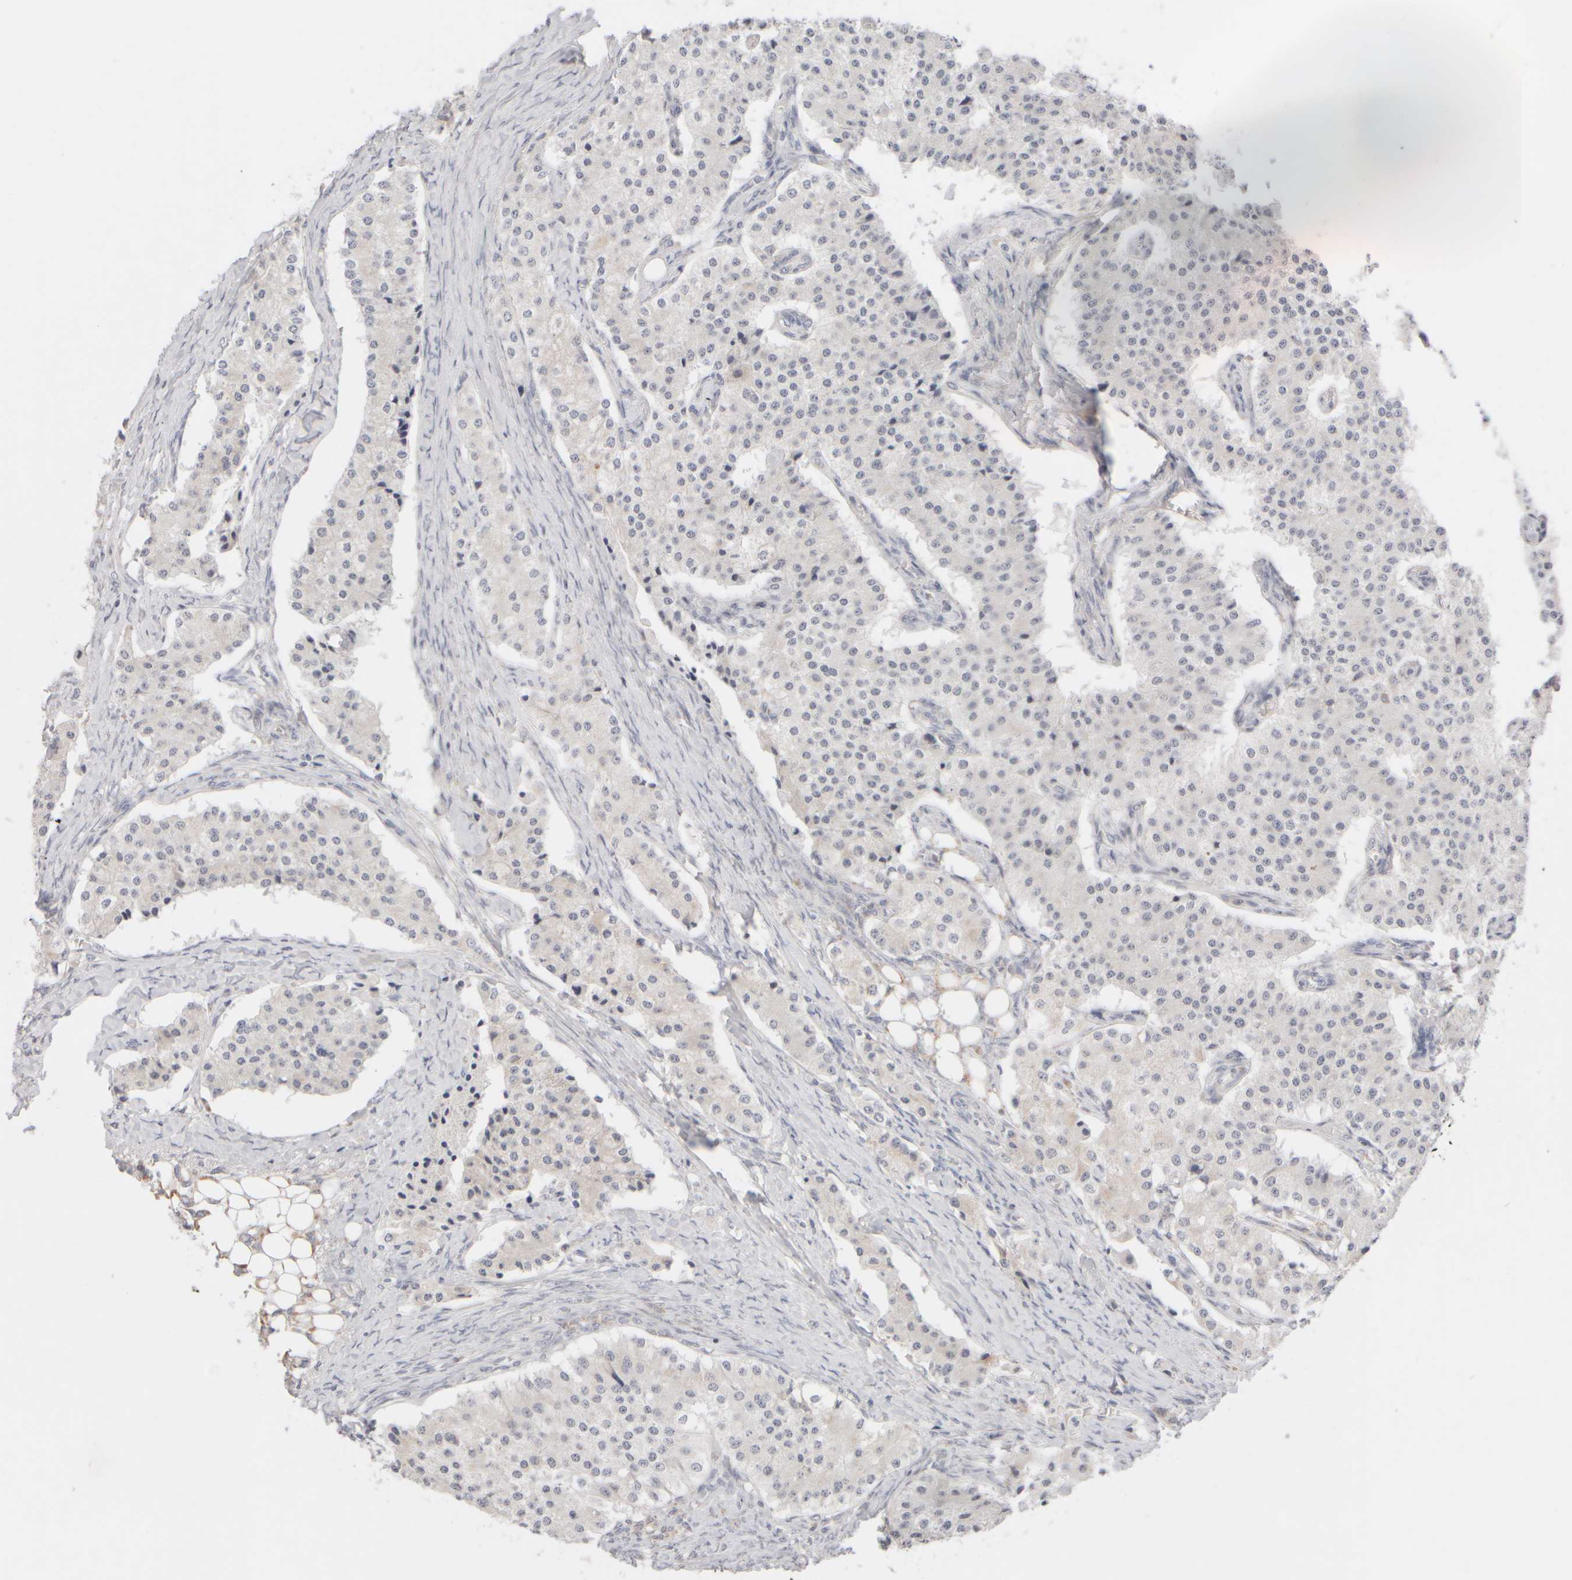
{"staining": {"intensity": "negative", "quantity": "none", "location": "none"}, "tissue": "carcinoid", "cell_type": "Tumor cells", "image_type": "cancer", "snomed": [{"axis": "morphology", "description": "Carcinoid, malignant, NOS"}, {"axis": "topography", "description": "Colon"}], "caption": "Carcinoid was stained to show a protein in brown. There is no significant positivity in tumor cells. The staining was performed using DAB (3,3'-diaminobenzidine) to visualize the protein expression in brown, while the nuclei were stained in blue with hematoxylin (Magnification: 20x).", "gene": "ZNF112", "patient": {"sex": "female", "age": 52}}